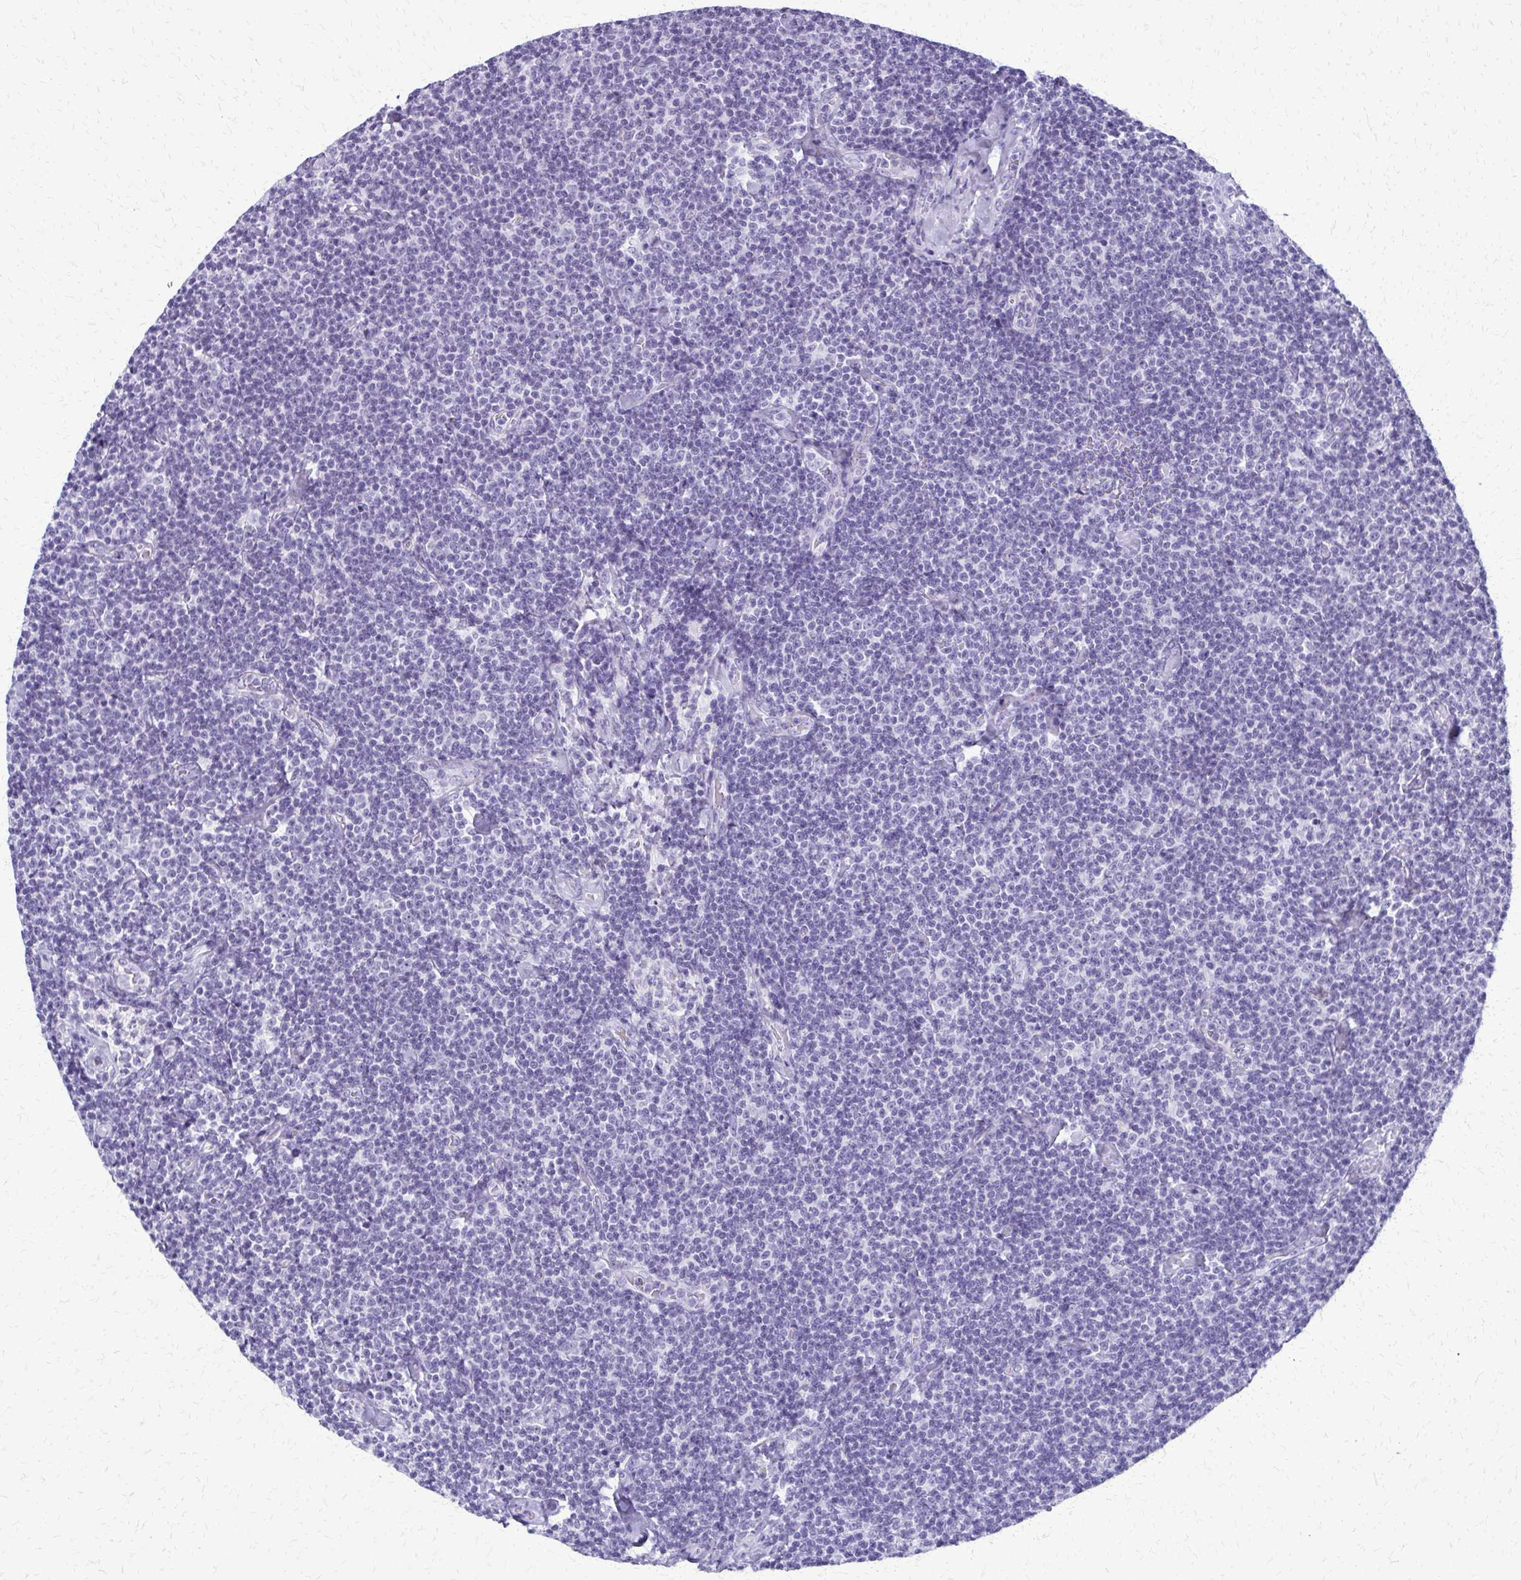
{"staining": {"intensity": "negative", "quantity": "none", "location": "none"}, "tissue": "lymphoma", "cell_type": "Tumor cells", "image_type": "cancer", "snomed": [{"axis": "morphology", "description": "Malignant lymphoma, non-Hodgkin's type, Low grade"}, {"axis": "topography", "description": "Lymph node"}], "caption": "This is a micrograph of immunohistochemistry staining of lymphoma, which shows no positivity in tumor cells.", "gene": "FAM162B", "patient": {"sex": "male", "age": 81}}